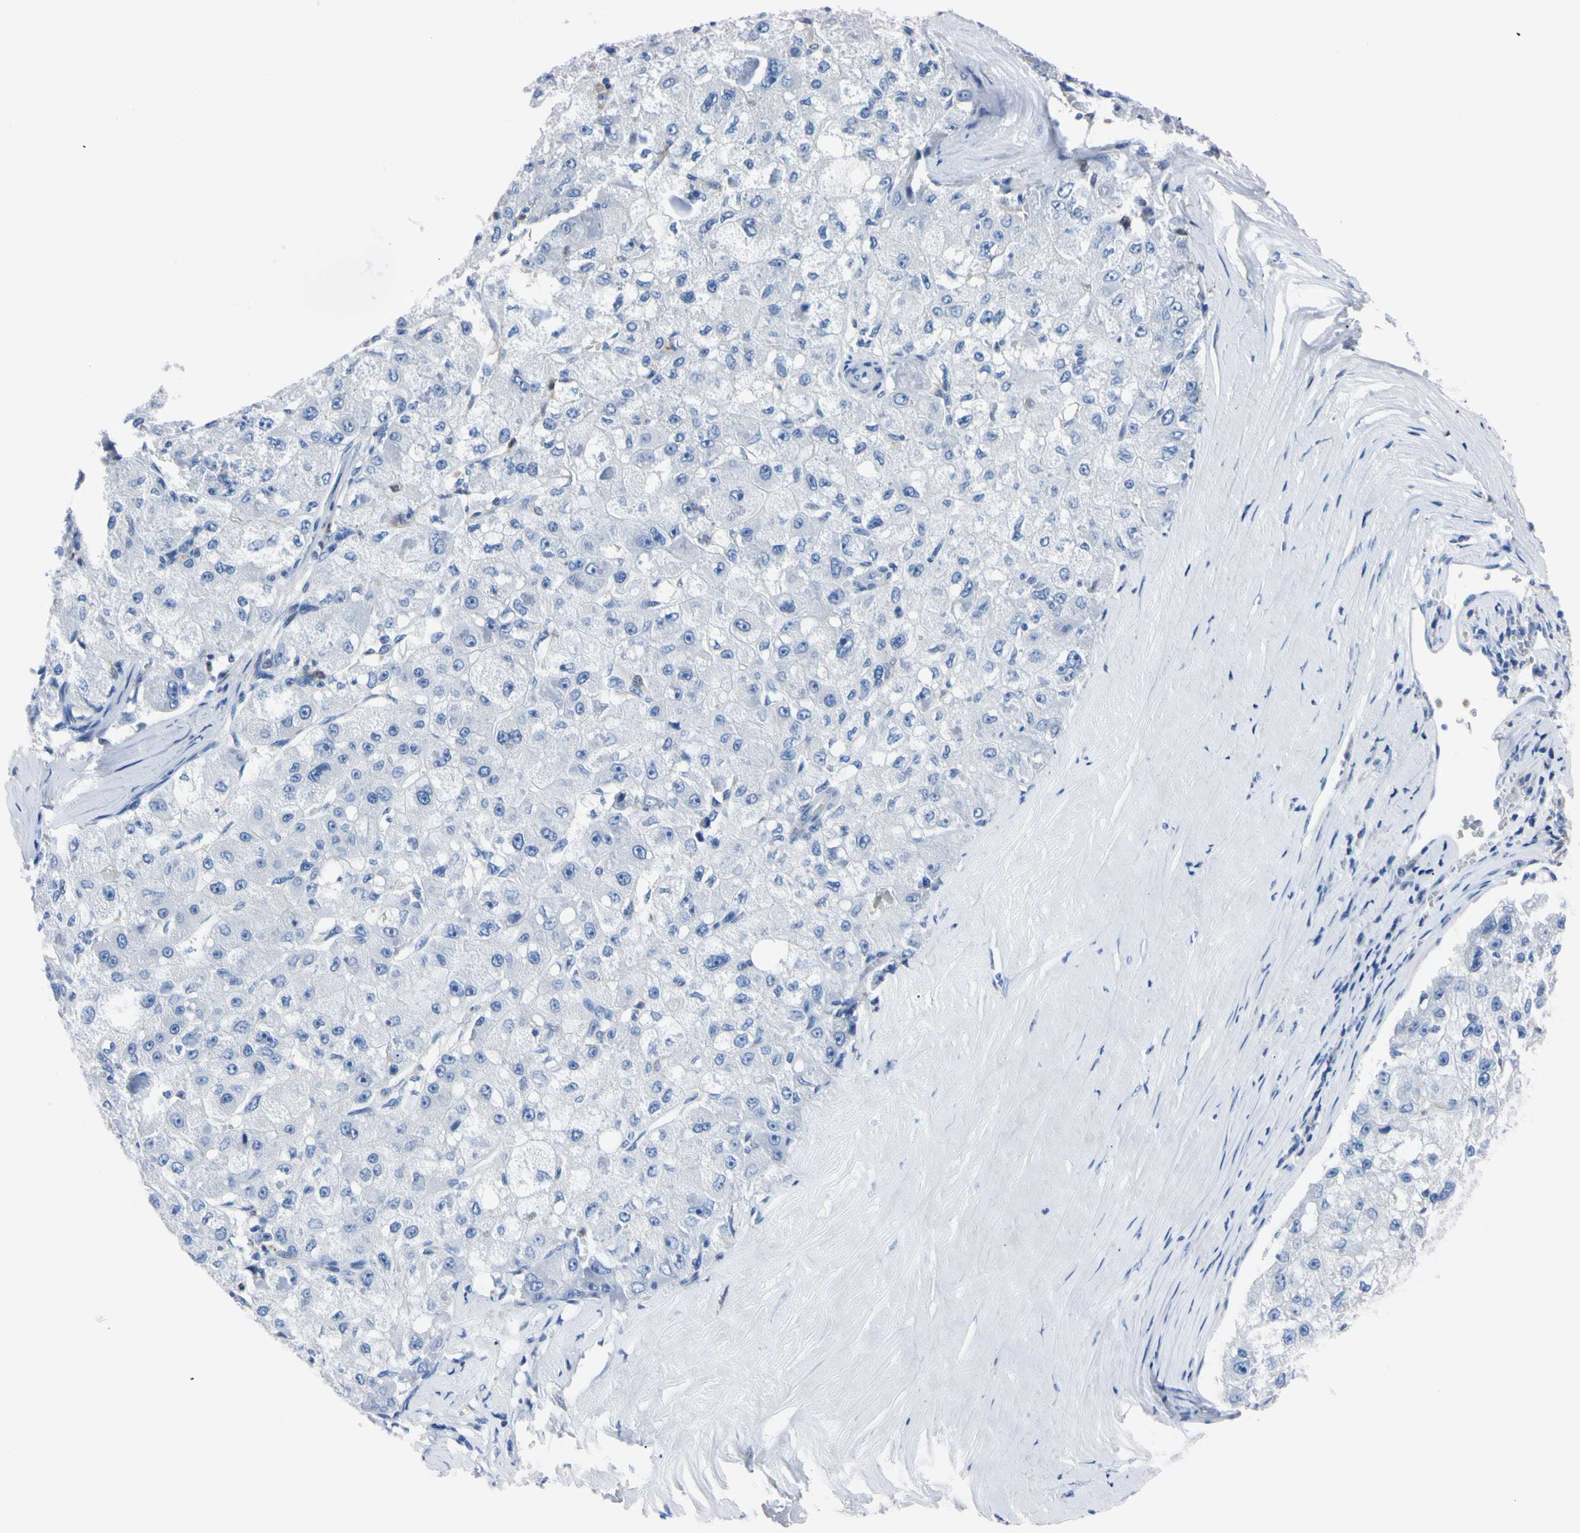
{"staining": {"intensity": "negative", "quantity": "none", "location": "none"}, "tissue": "liver cancer", "cell_type": "Tumor cells", "image_type": "cancer", "snomed": [{"axis": "morphology", "description": "Carcinoma, Hepatocellular, NOS"}, {"axis": "topography", "description": "Liver"}], "caption": "This is an immunohistochemistry (IHC) histopathology image of human liver hepatocellular carcinoma. There is no staining in tumor cells.", "gene": "NCF4", "patient": {"sex": "male", "age": 80}}